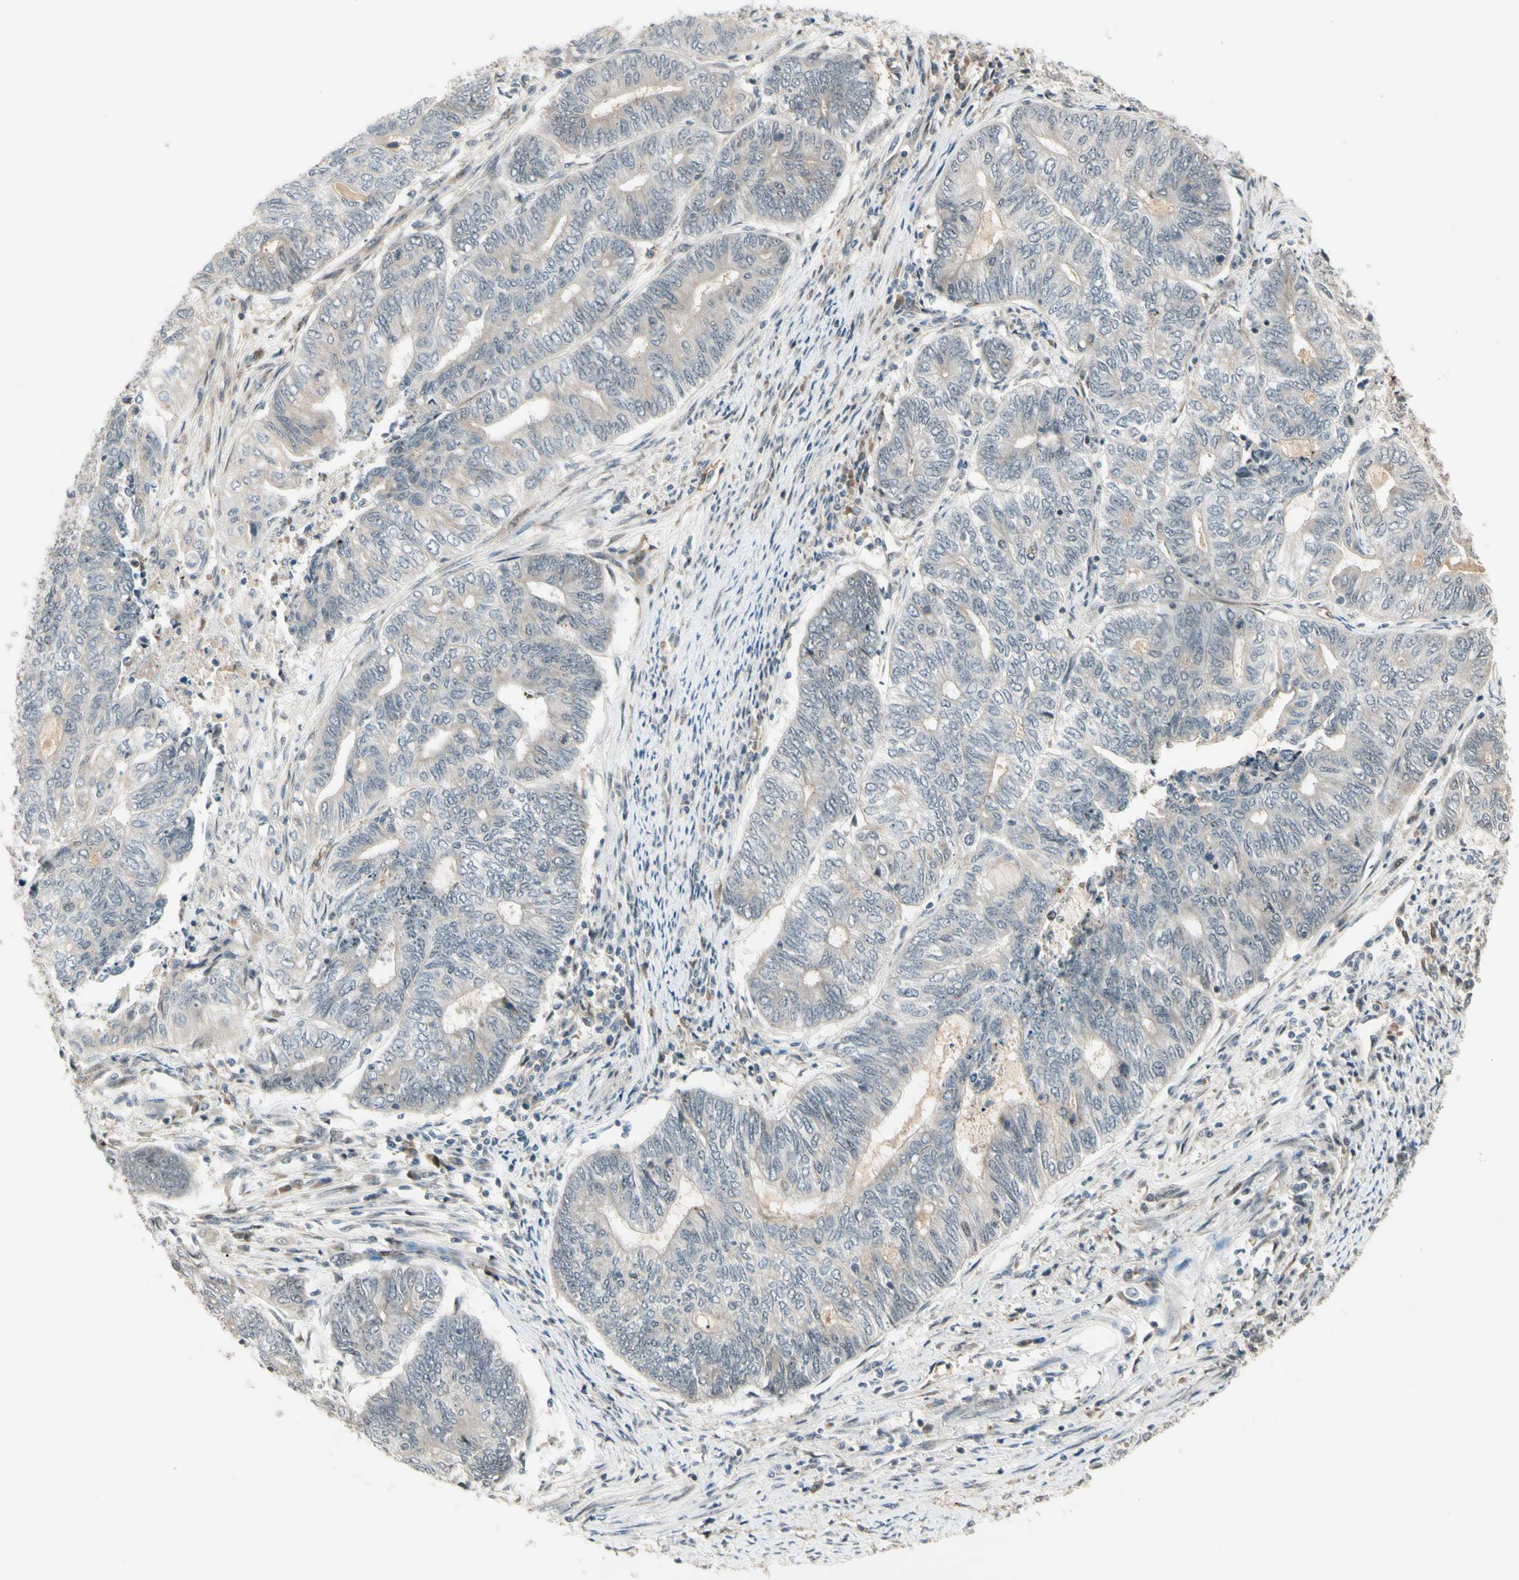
{"staining": {"intensity": "negative", "quantity": "none", "location": "none"}, "tissue": "endometrial cancer", "cell_type": "Tumor cells", "image_type": "cancer", "snomed": [{"axis": "morphology", "description": "Adenocarcinoma, NOS"}, {"axis": "topography", "description": "Uterus"}, {"axis": "topography", "description": "Endometrium"}], "caption": "Tumor cells are negative for protein expression in human endometrial cancer. (Brightfield microscopy of DAB immunohistochemistry at high magnification).", "gene": "FNDC3B", "patient": {"sex": "female", "age": 70}}